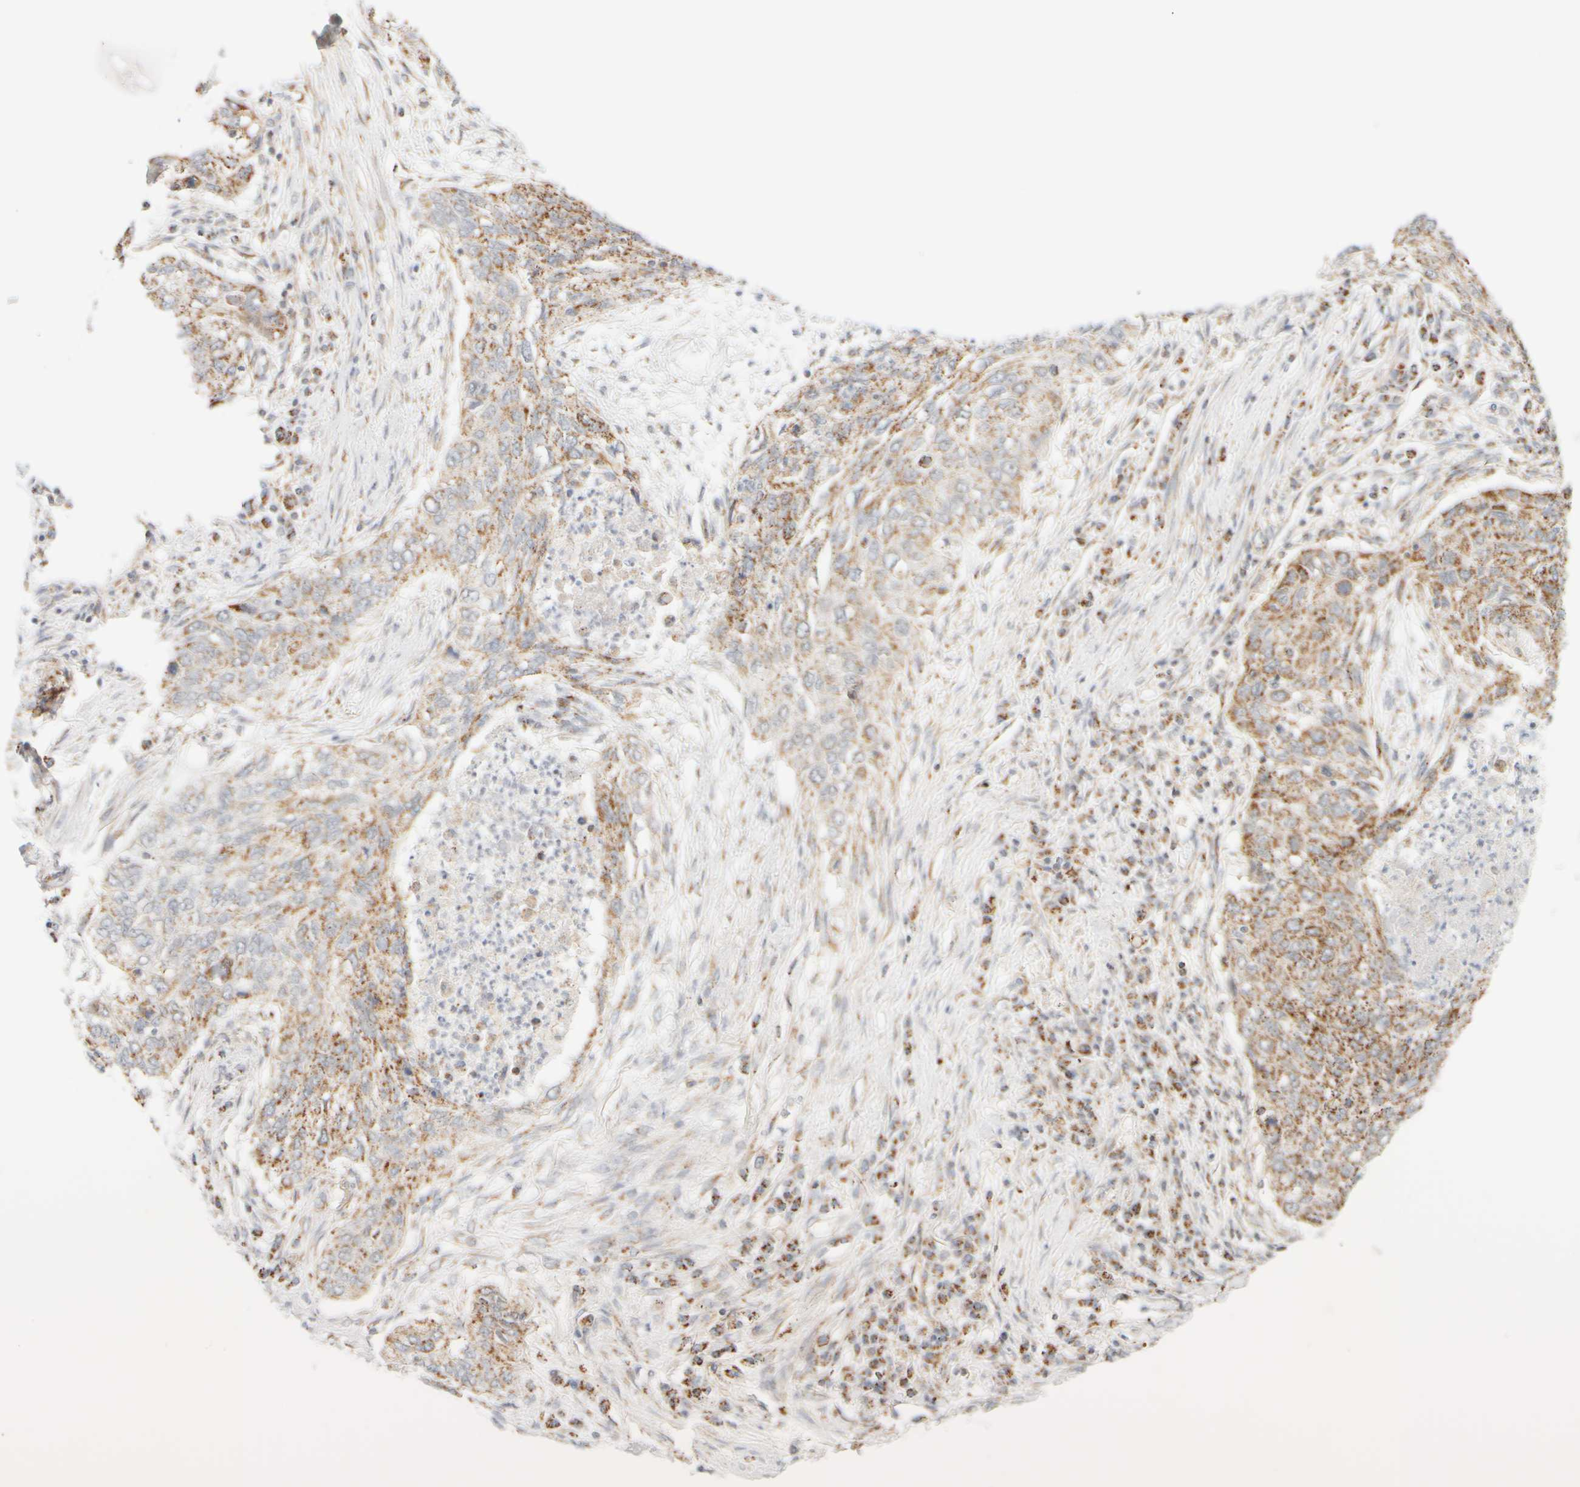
{"staining": {"intensity": "moderate", "quantity": ">75%", "location": "cytoplasmic/membranous"}, "tissue": "lung cancer", "cell_type": "Tumor cells", "image_type": "cancer", "snomed": [{"axis": "morphology", "description": "Squamous cell carcinoma, NOS"}, {"axis": "topography", "description": "Lung"}], "caption": "Lung cancer stained with a protein marker reveals moderate staining in tumor cells.", "gene": "PPM1K", "patient": {"sex": "female", "age": 63}}